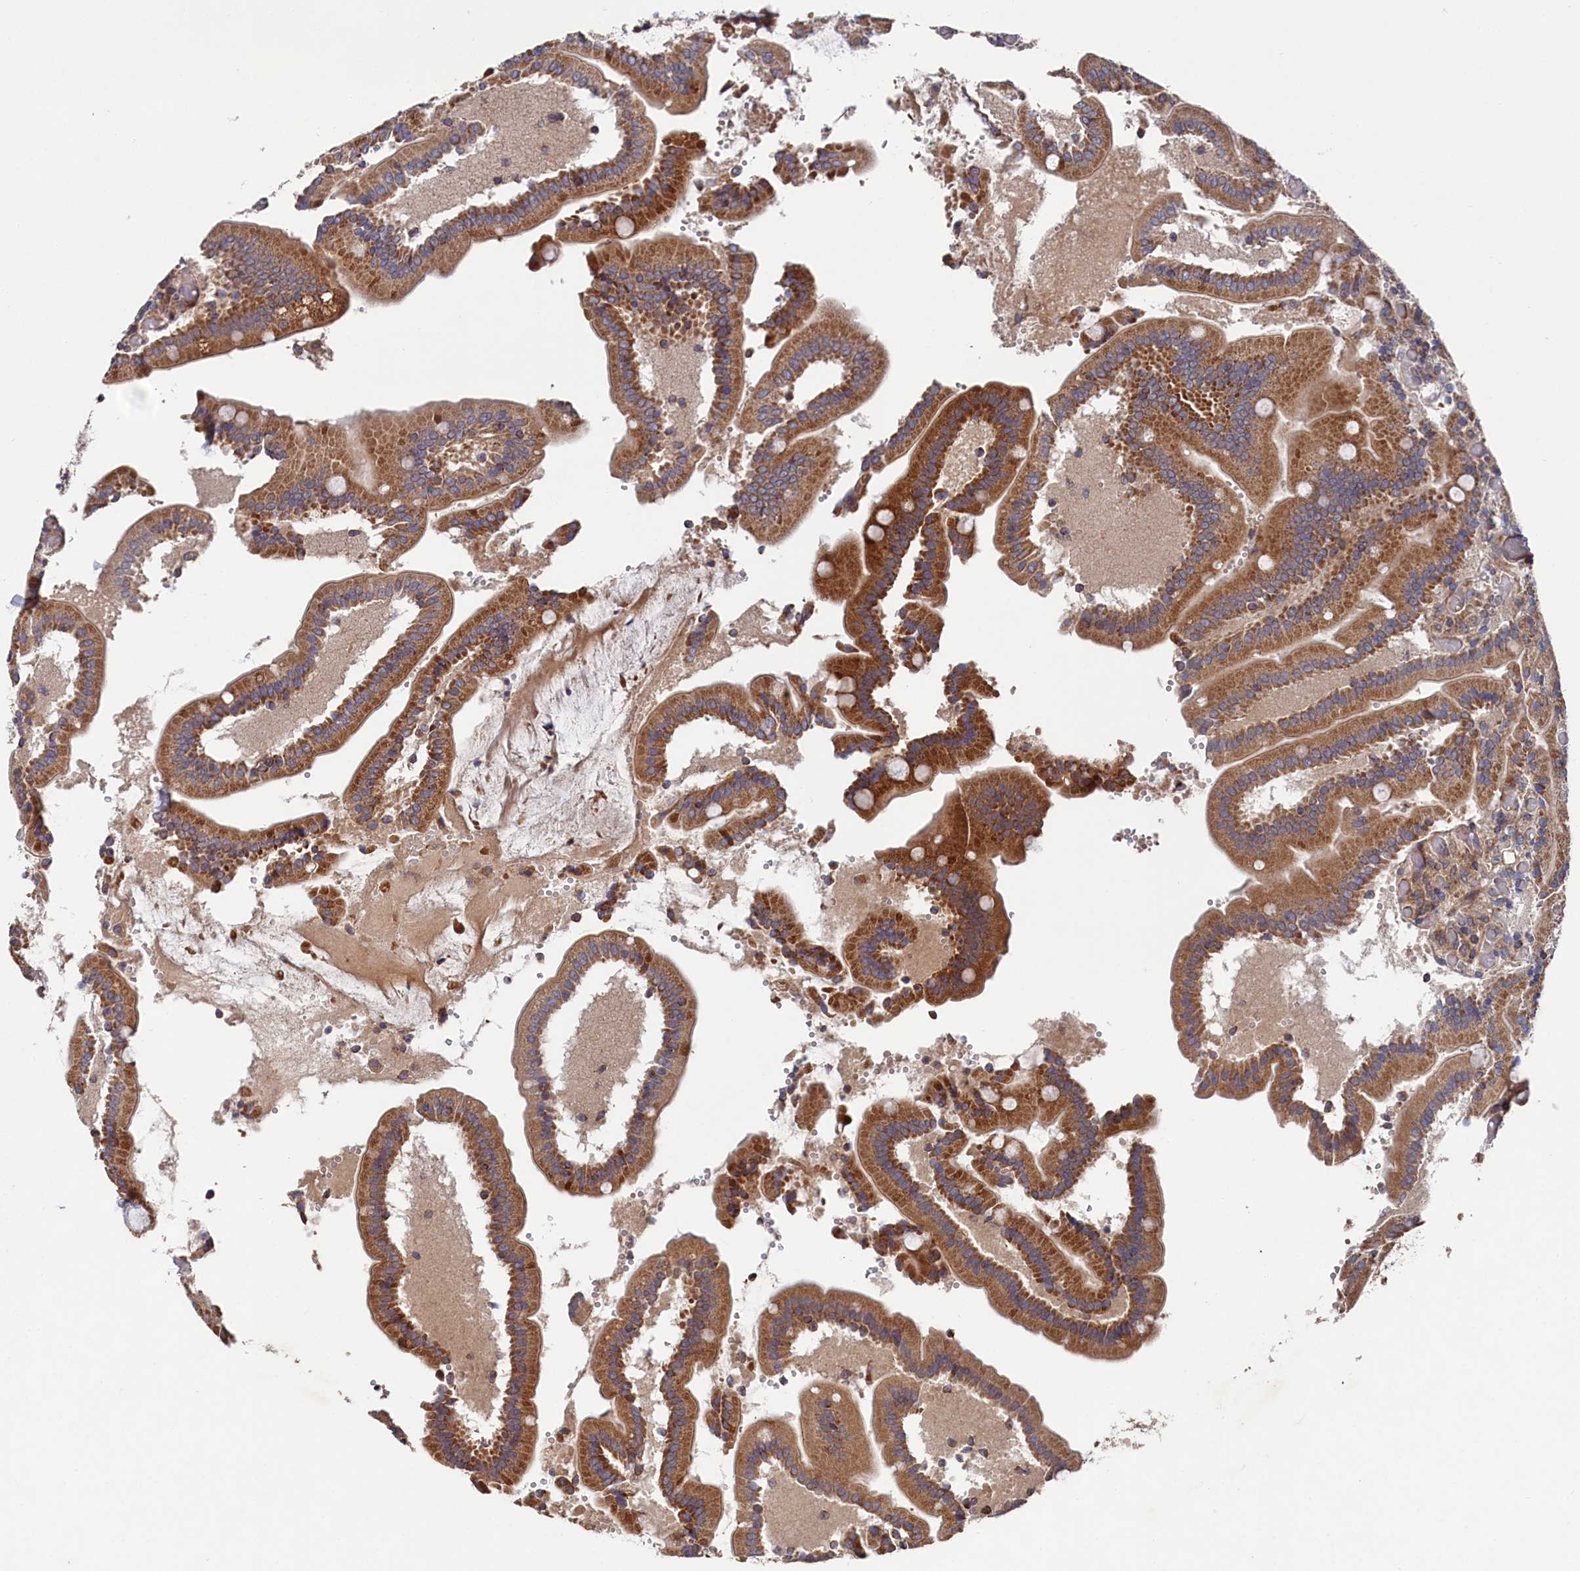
{"staining": {"intensity": "strong", "quantity": ">75%", "location": "cytoplasmic/membranous"}, "tissue": "duodenum", "cell_type": "Glandular cells", "image_type": "normal", "snomed": [{"axis": "morphology", "description": "Normal tissue, NOS"}, {"axis": "topography", "description": "Duodenum"}], "caption": "Immunohistochemistry histopathology image of normal duodenum stained for a protein (brown), which displays high levels of strong cytoplasmic/membranous staining in approximately >75% of glandular cells.", "gene": "SUPV3L1", "patient": {"sex": "female", "age": 62}}